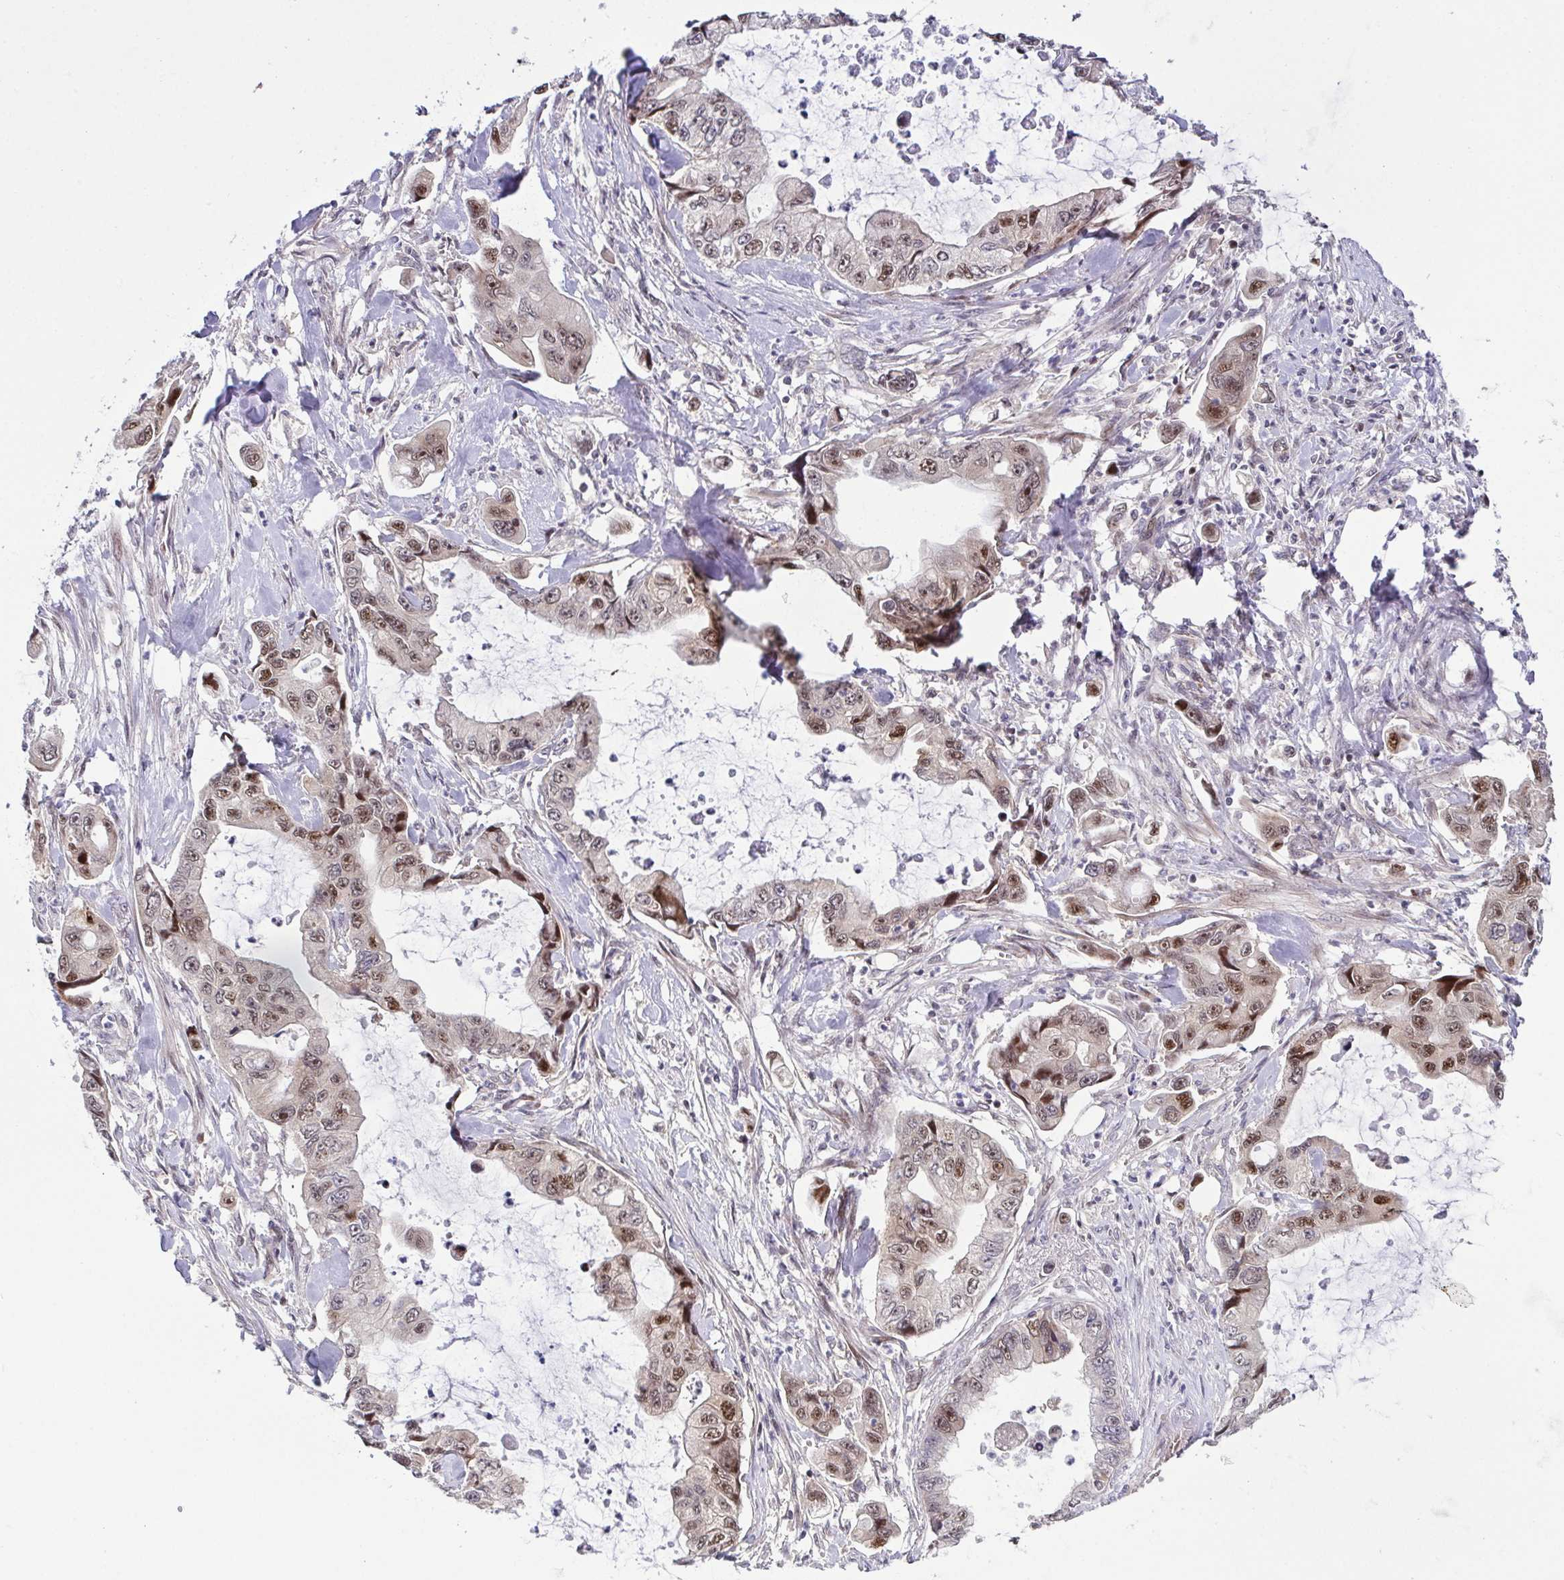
{"staining": {"intensity": "moderate", "quantity": ">75%", "location": "nuclear"}, "tissue": "stomach cancer", "cell_type": "Tumor cells", "image_type": "cancer", "snomed": [{"axis": "morphology", "description": "Adenocarcinoma, NOS"}, {"axis": "topography", "description": "Pancreas"}, {"axis": "topography", "description": "Stomach, upper"}, {"axis": "topography", "description": "Stomach"}], "caption": "Immunohistochemistry (IHC) (DAB) staining of human stomach cancer shows moderate nuclear protein expression in about >75% of tumor cells. The staining was performed using DAB, with brown indicating positive protein expression. Nuclei are stained blue with hematoxylin.", "gene": "DNAJB1", "patient": {"sex": "male", "age": 77}}